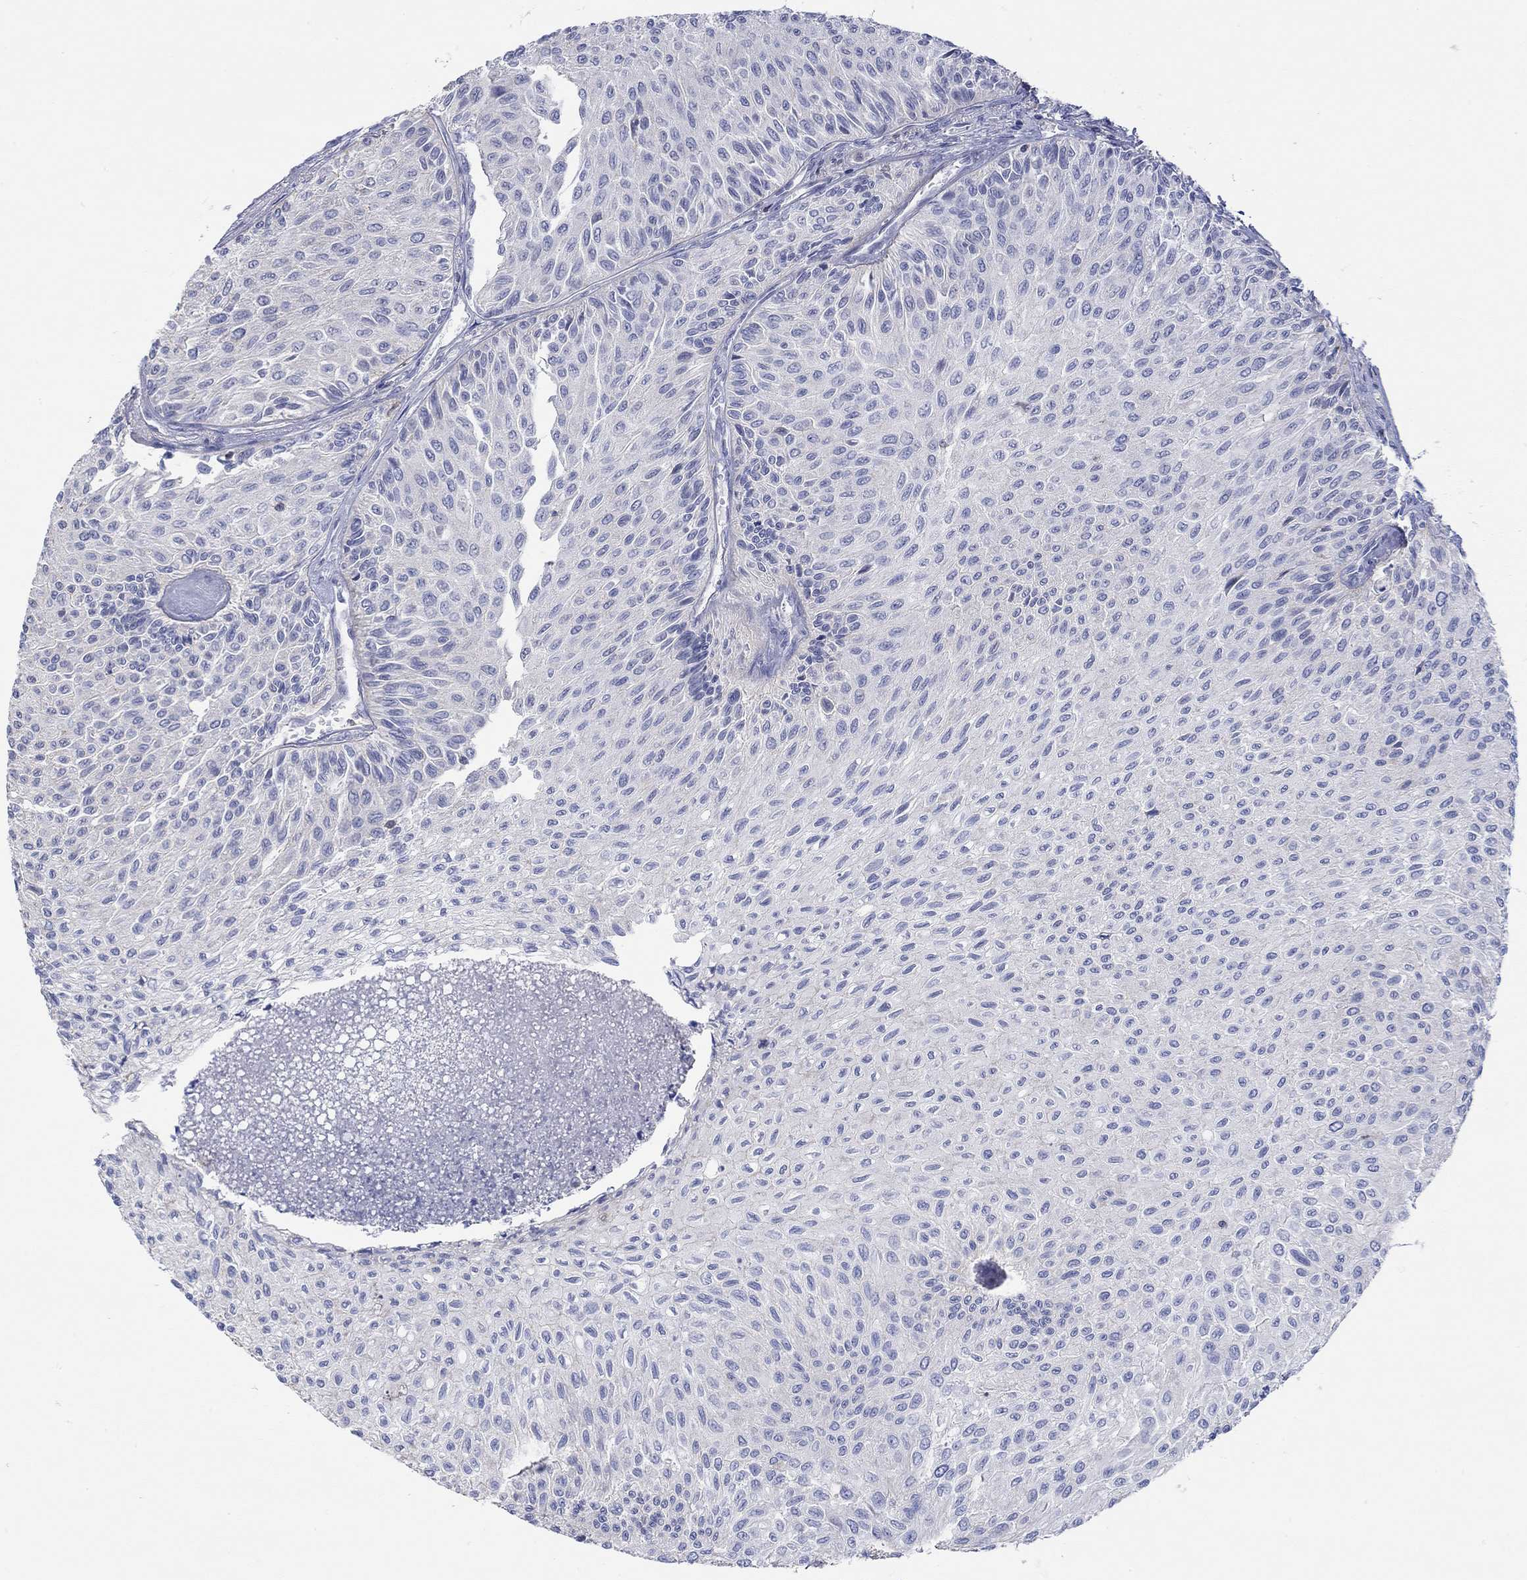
{"staining": {"intensity": "negative", "quantity": "none", "location": "none"}, "tissue": "urothelial cancer", "cell_type": "Tumor cells", "image_type": "cancer", "snomed": [{"axis": "morphology", "description": "Urothelial carcinoma, Low grade"}, {"axis": "topography", "description": "Urinary bladder"}], "caption": "Urothelial cancer was stained to show a protein in brown. There is no significant staining in tumor cells. (Immunohistochemistry, brightfield microscopy, high magnification).", "gene": "PPIL6", "patient": {"sex": "male", "age": 78}}